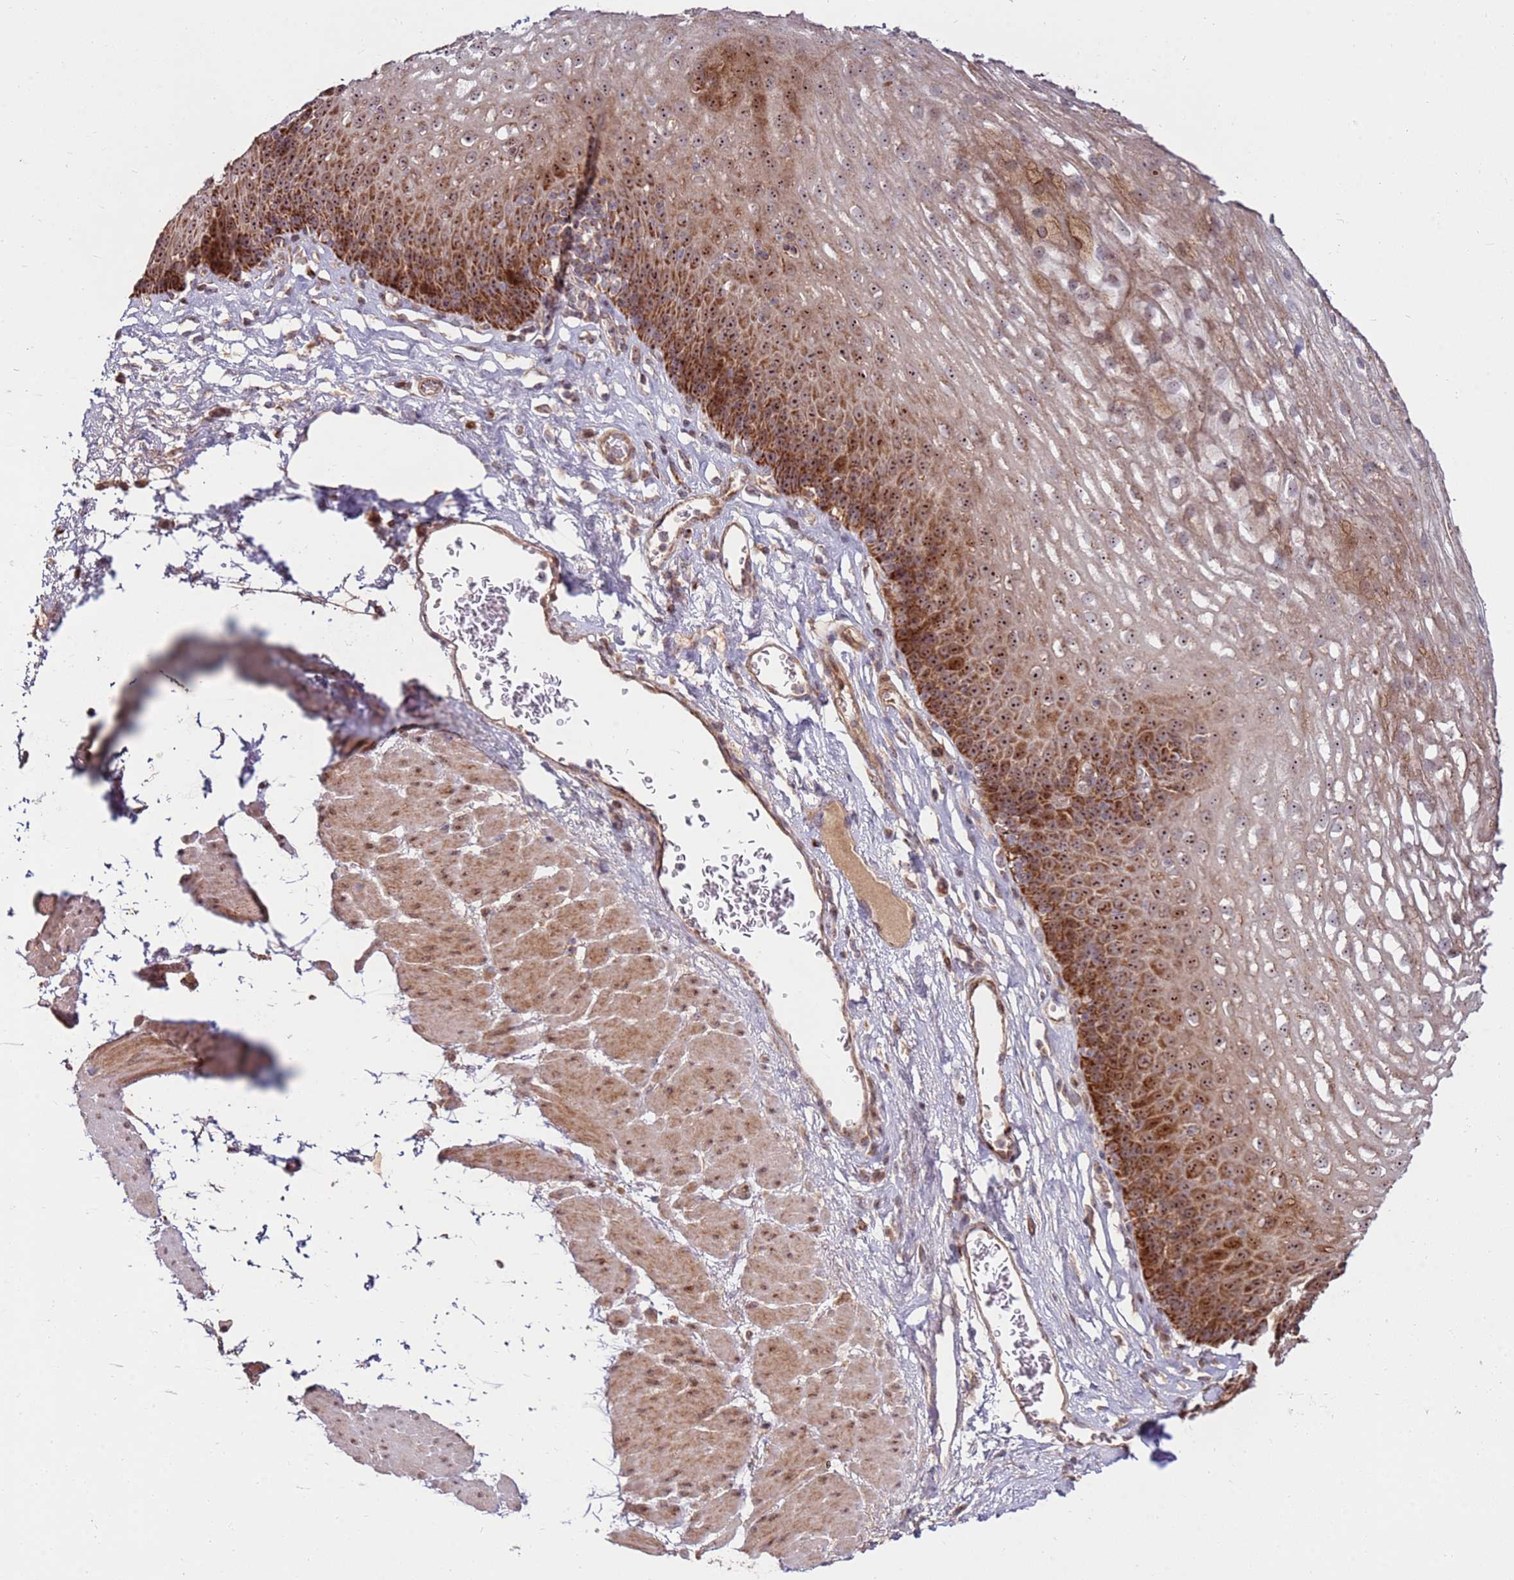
{"staining": {"intensity": "strong", "quantity": ">75%", "location": "cytoplasmic/membranous,nuclear"}, "tissue": "esophagus", "cell_type": "Squamous epithelial cells", "image_type": "normal", "snomed": [{"axis": "morphology", "description": "Normal tissue, NOS"}, {"axis": "topography", "description": "Esophagus"}], "caption": "Benign esophagus demonstrates strong cytoplasmic/membranous,nuclear positivity in approximately >75% of squamous epithelial cells, visualized by immunohistochemistry. (brown staining indicates protein expression, while blue staining denotes nuclei).", "gene": "KIF25", "patient": {"sex": "female", "age": 66}}